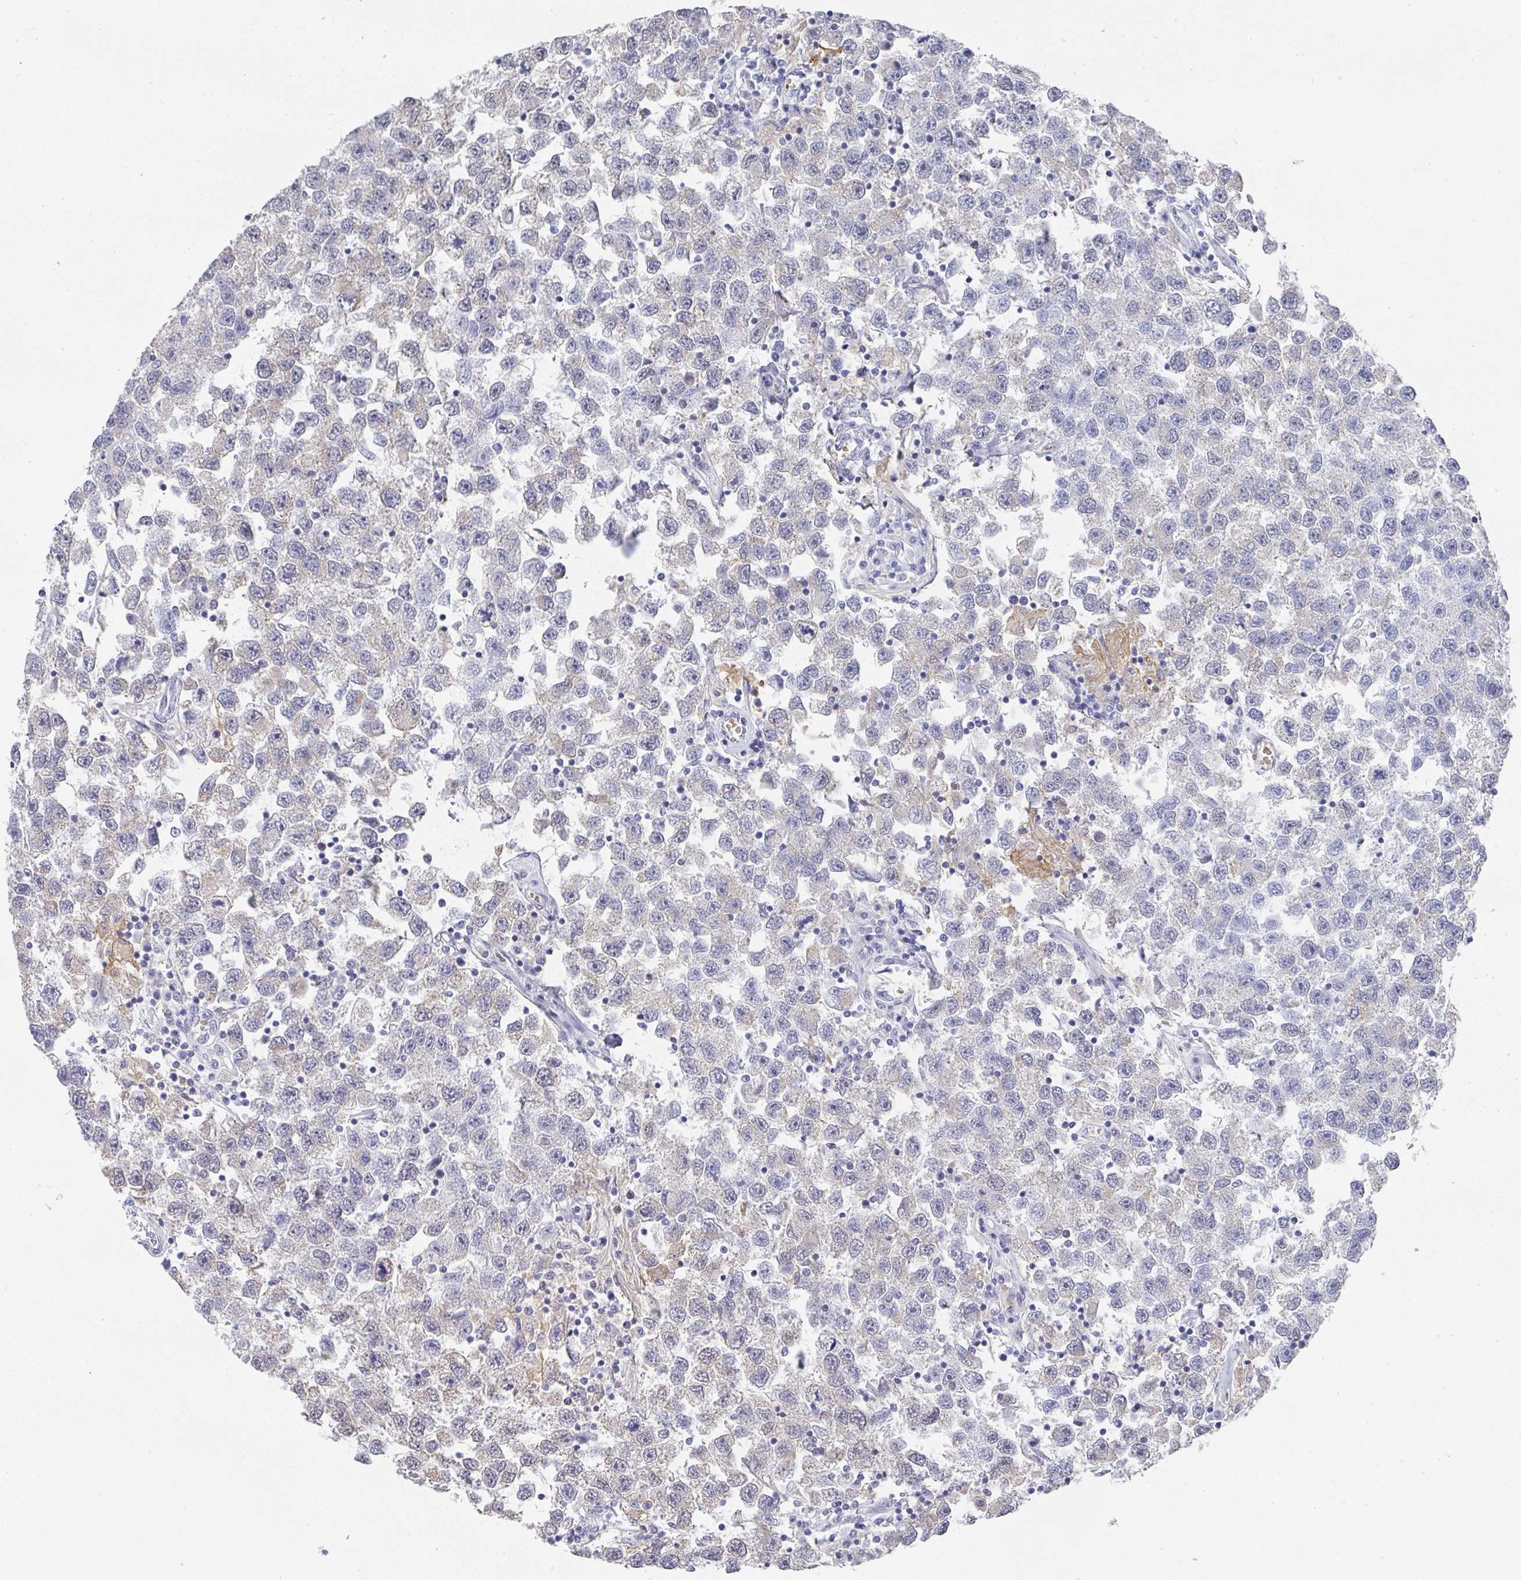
{"staining": {"intensity": "negative", "quantity": "none", "location": "none"}, "tissue": "testis cancer", "cell_type": "Tumor cells", "image_type": "cancer", "snomed": [{"axis": "morphology", "description": "Seminoma, NOS"}, {"axis": "topography", "description": "Testis"}], "caption": "An IHC micrograph of seminoma (testis) is shown. There is no staining in tumor cells of seminoma (testis).", "gene": "NCF1", "patient": {"sex": "male", "age": 26}}